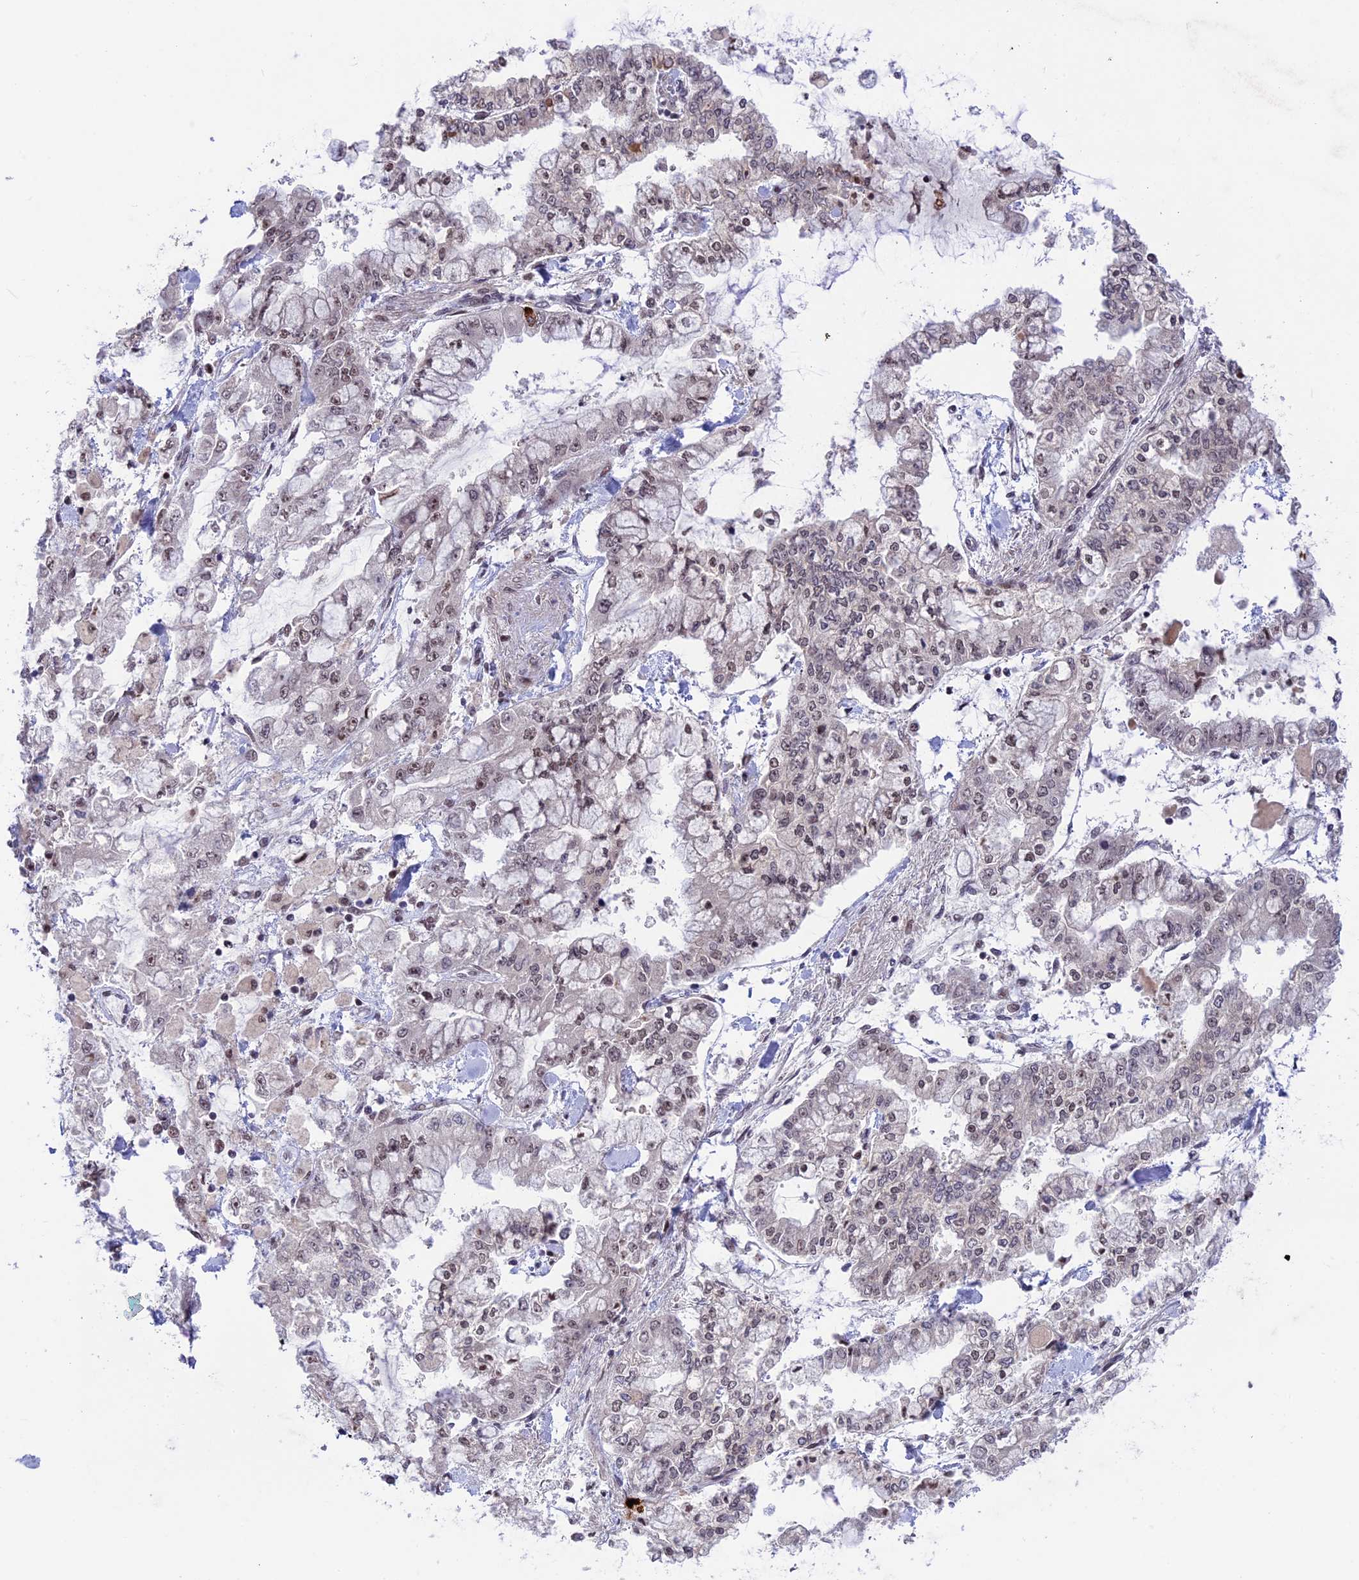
{"staining": {"intensity": "weak", "quantity": "25%-75%", "location": "nuclear"}, "tissue": "stomach cancer", "cell_type": "Tumor cells", "image_type": "cancer", "snomed": [{"axis": "morphology", "description": "Normal tissue, NOS"}, {"axis": "morphology", "description": "Adenocarcinoma, NOS"}, {"axis": "topography", "description": "Stomach, upper"}, {"axis": "topography", "description": "Stomach"}], "caption": "Stomach cancer (adenocarcinoma) tissue exhibits weak nuclear expression in approximately 25%-75% of tumor cells", "gene": "POLR2C", "patient": {"sex": "male", "age": 76}}